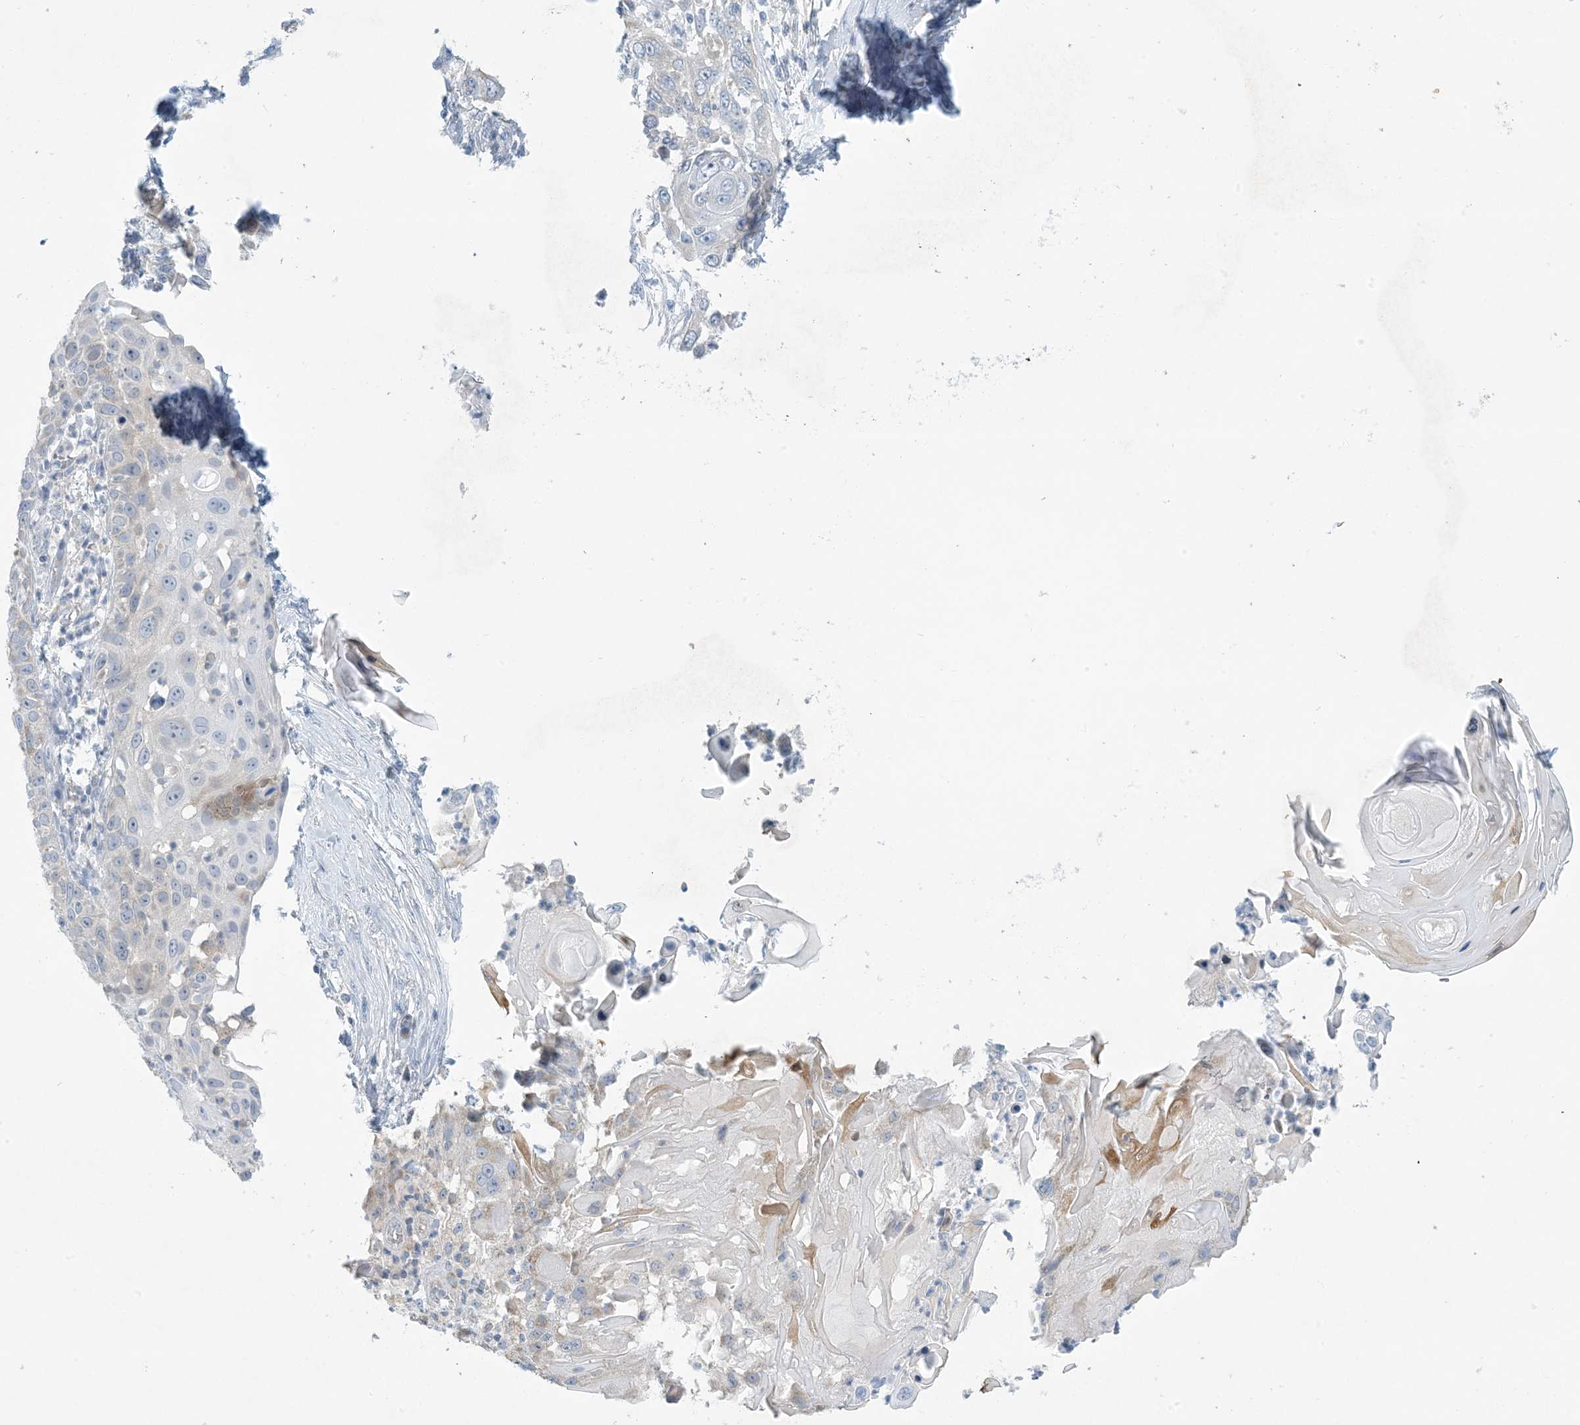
{"staining": {"intensity": "negative", "quantity": "none", "location": "none"}, "tissue": "skin cancer", "cell_type": "Tumor cells", "image_type": "cancer", "snomed": [{"axis": "morphology", "description": "Squamous cell carcinoma, NOS"}, {"axis": "topography", "description": "Skin"}], "caption": "High power microscopy photomicrograph of an IHC image of skin squamous cell carcinoma, revealing no significant positivity in tumor cells. The staining was performed using DAB (3,3'-diaminobenzidine) to visualize the protein expression in brown, while the nuclei were stained in blue with hematoxylin (Magnification: 20x).", "gene": "MRPS18A", "patient": {"sex": "female", "age": 44}}